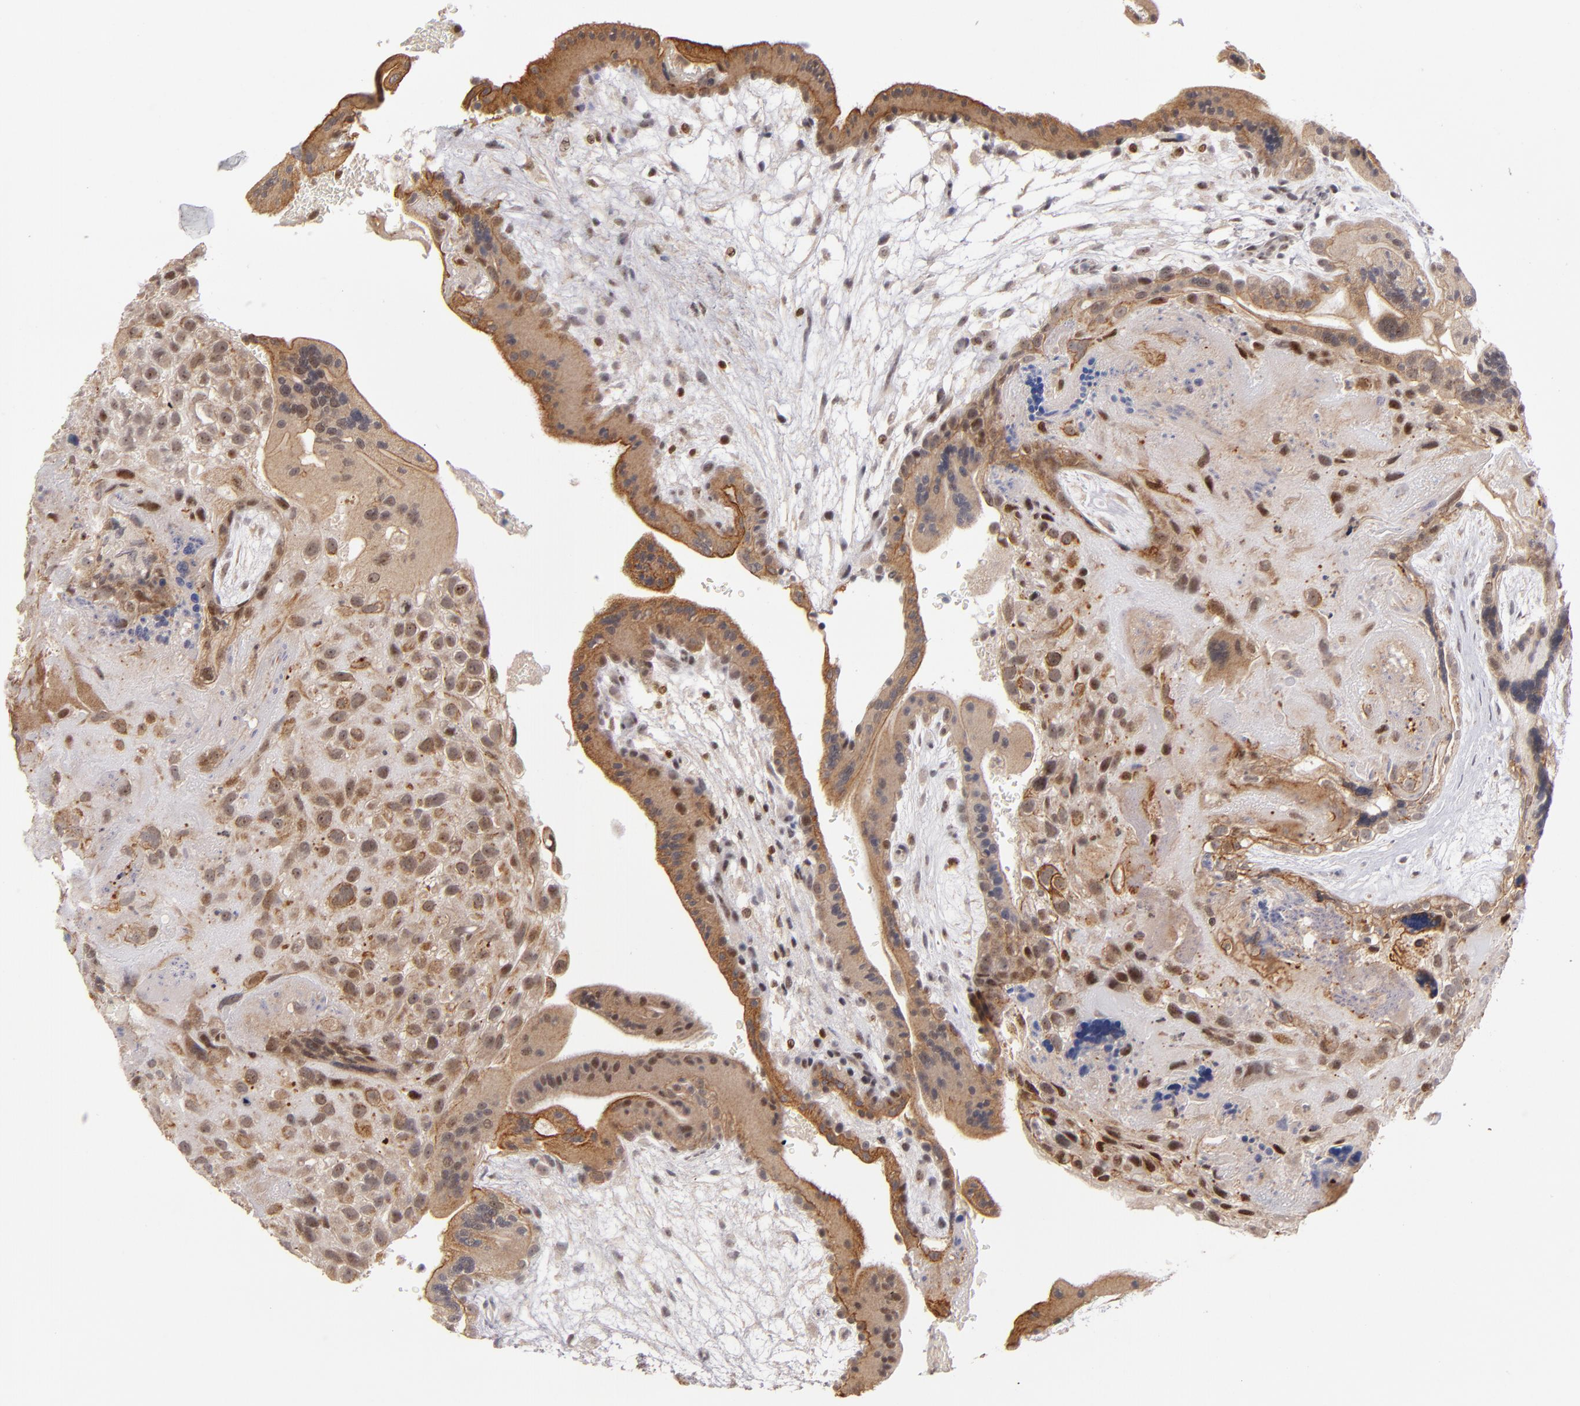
{"staining": {"intensity": "moderate", "quantity": ">75%", "location": "nuclear"}, "tissue": "placenta", "cell_type": "Decidual cells", "image_type": "normal", "snomed": [{"axis": "morphology", "description": "Normal tissue, NOS"}, {"axis": "topography", "description": "Placenta"}], "caption": "Immunohistochemical staining of benign human placenta reveals moderate nuclear protein staining in approximately >75% of decidual cells. (DAB IHC with brightfield microscopy, high magnification).", "gene": "PCNX4", "patient": {"sex": "female", "age": 35}}